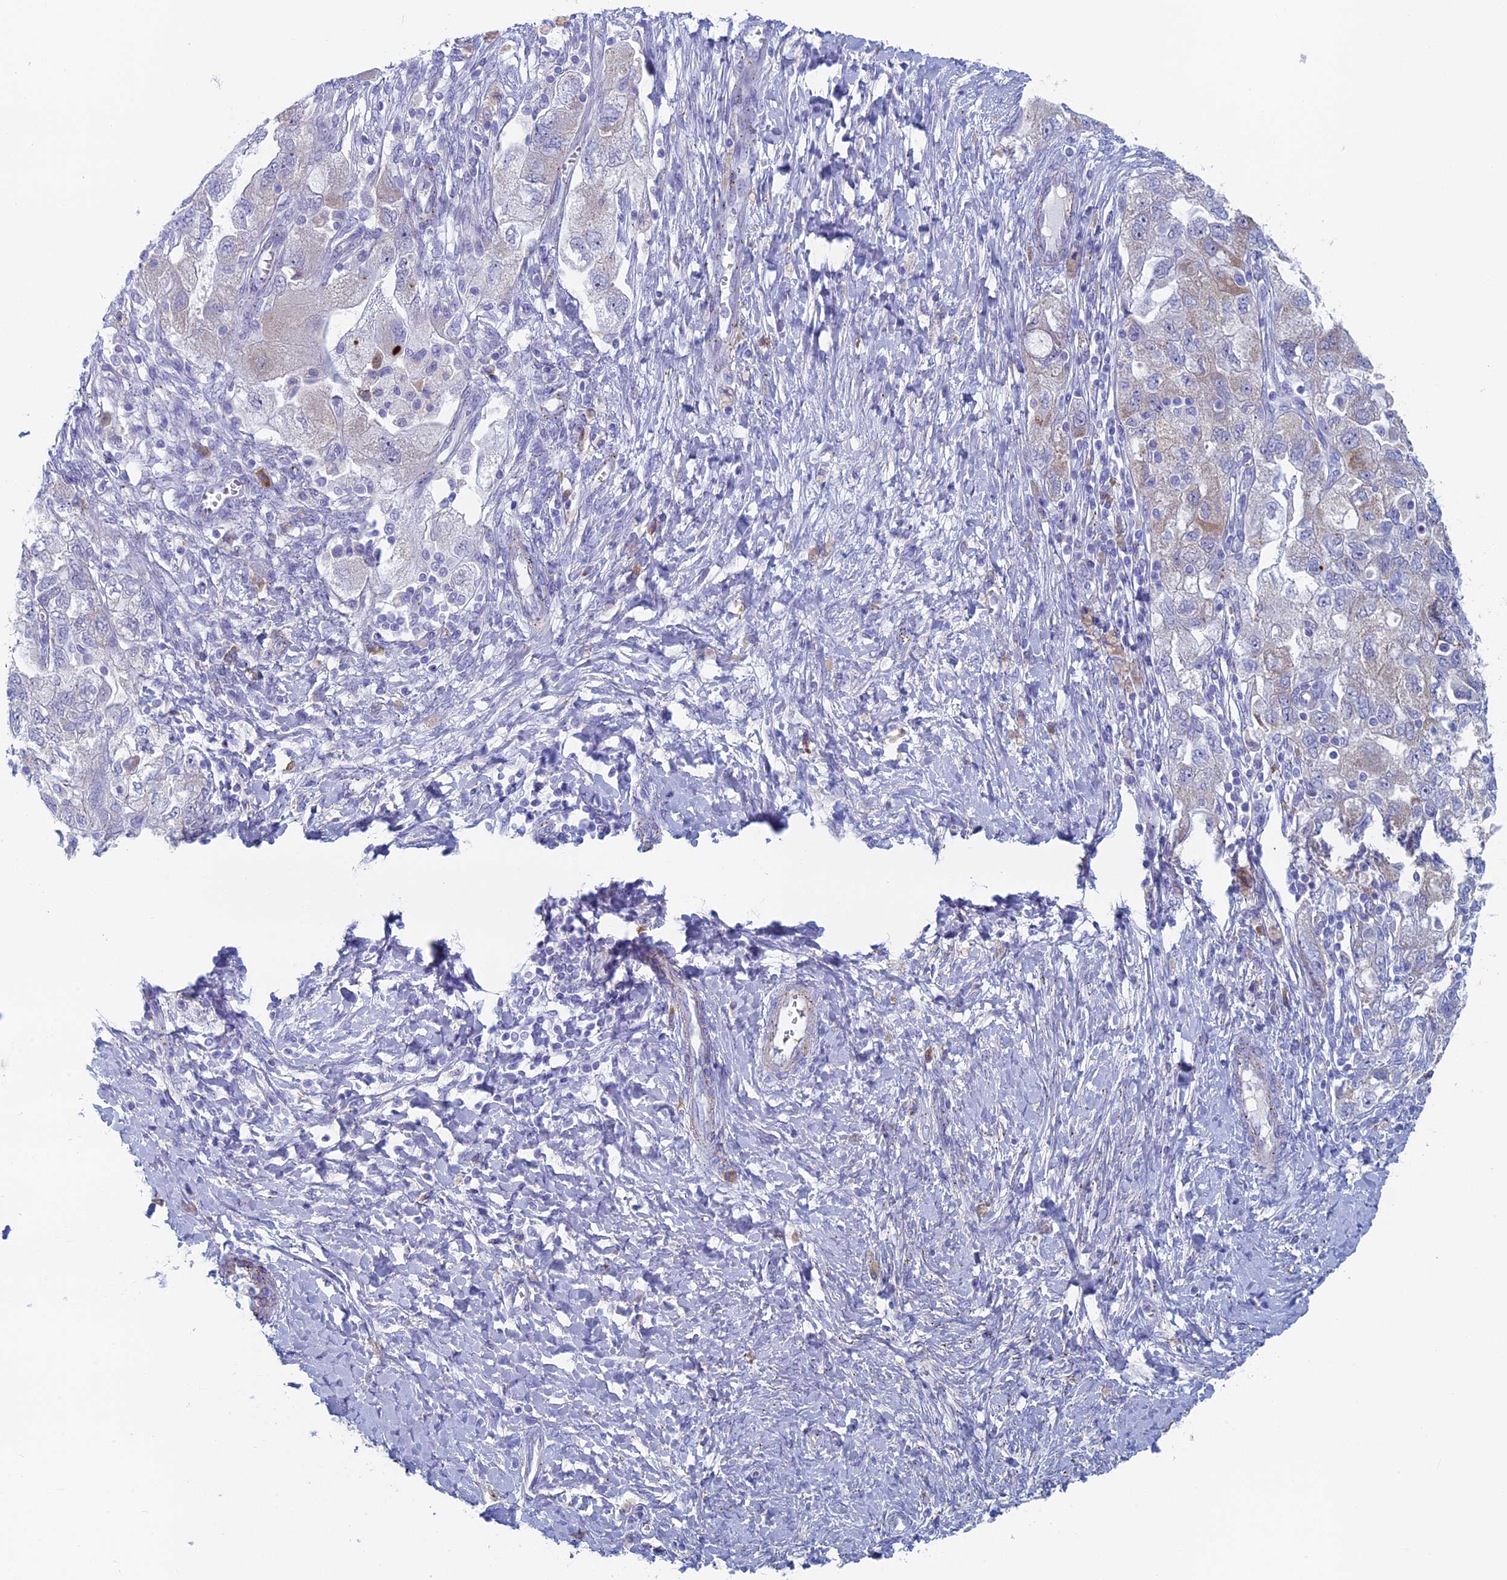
{"staining": {"intensity": "weak", "quantity": "<25%", "location": "cytoplasmic/membranous"}, "tissue": "ovarian cancer", "cell_type": "Tumor cells", "image_type": "cancer", "snomed": [{"axis": "morphology", "description": "Carcinoma, NOS"}, {"axis": "morphology", "description": "Cystadenocarcinoma, serous, NOS"}, {"axis": "topography", "description": "Ovary"}], "caption": "A histopathology image of ovarian cancer (carcinoma) stained for a protein exhibits no brown staining in tumor cells.", "gene": "MAGEB6", "patient": {"sex": "female", "age": 69}}